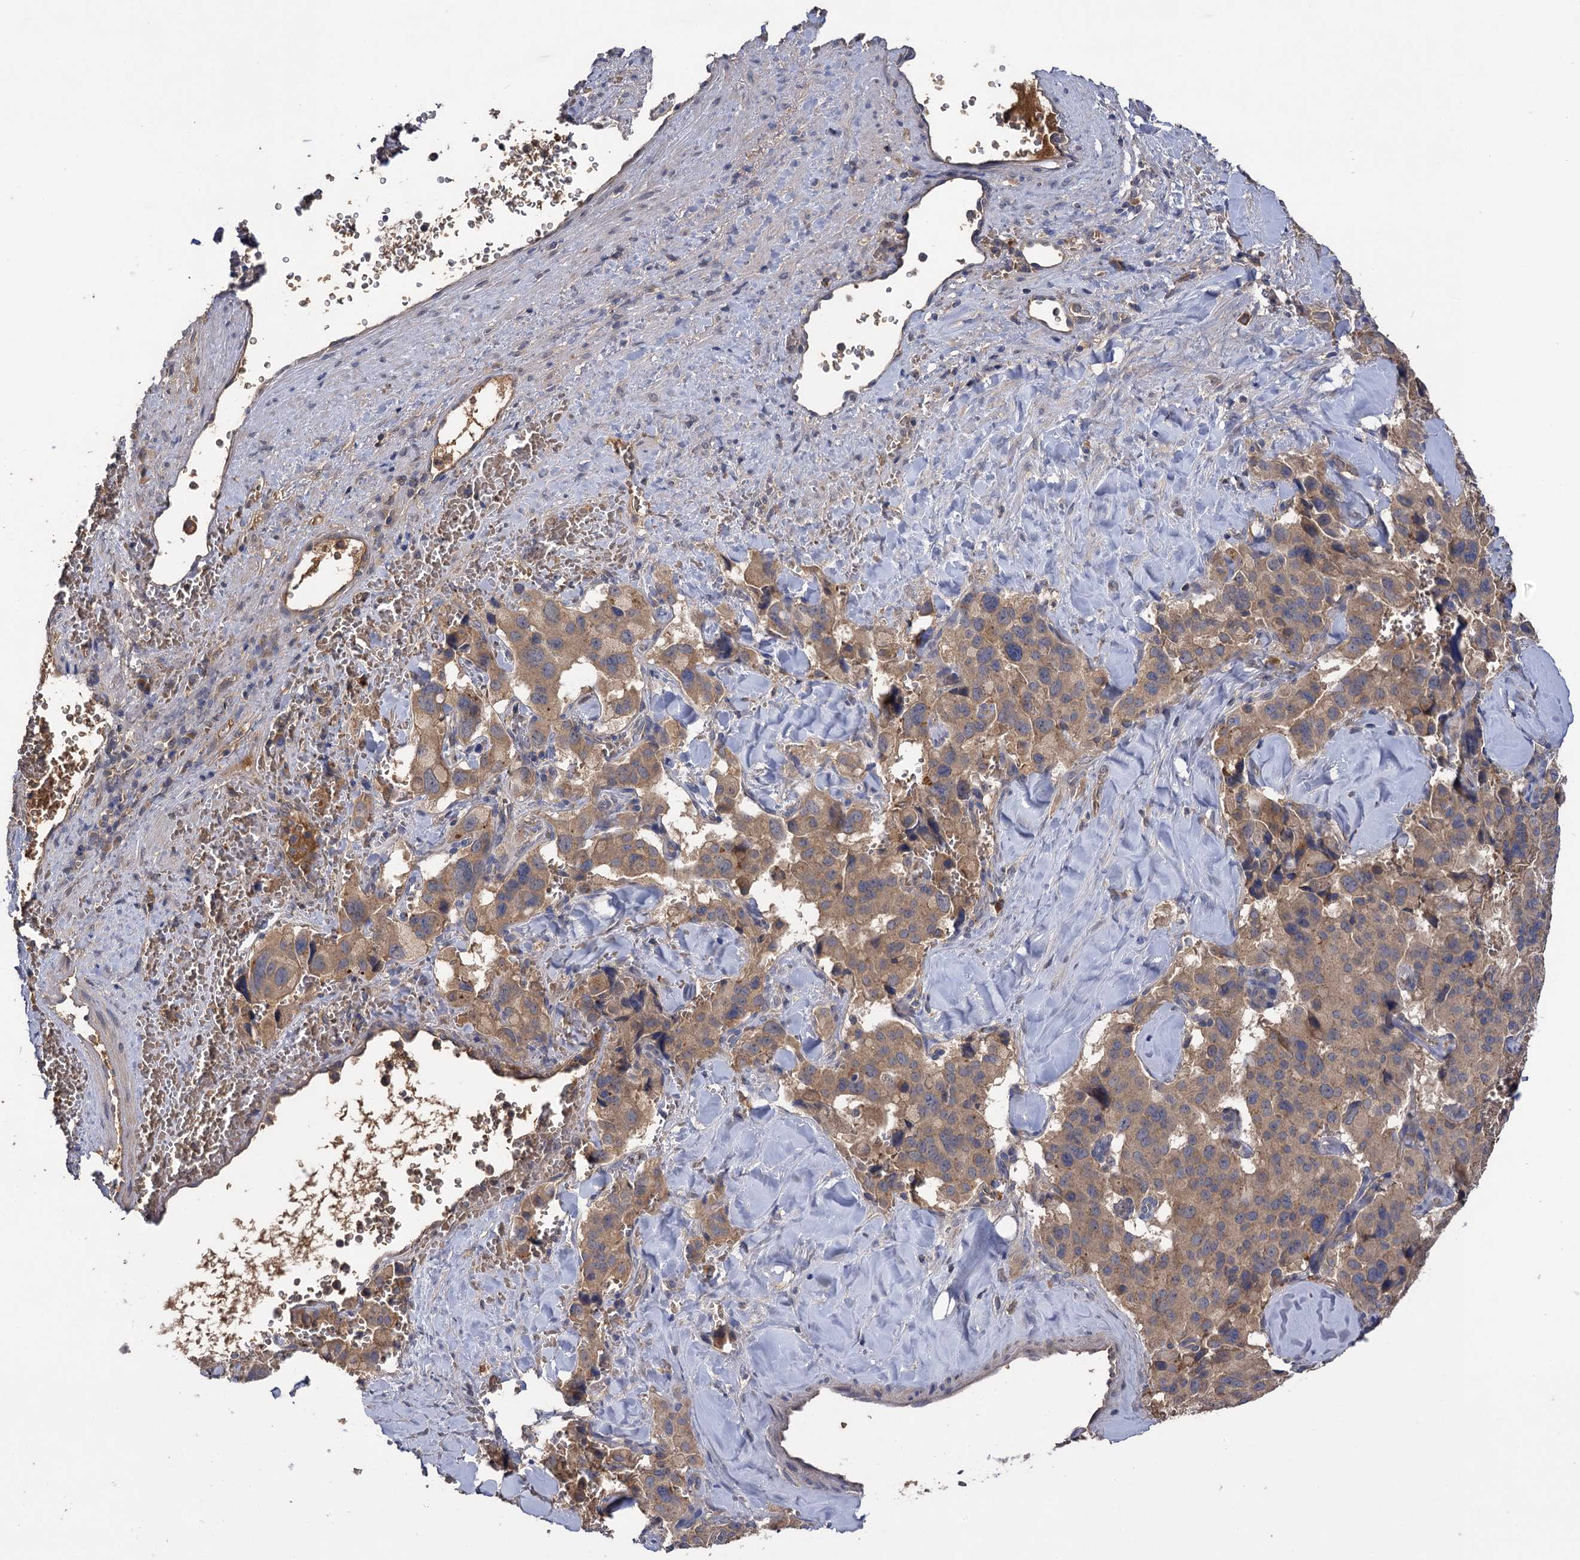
{"staining": {"intensity": "weak", "quantity": ">75%", "location": "cytoplasmic/membranous"}, "tissue": "pancreatic cancer", "cell_type": "Tumor cells", "image_type": "cancer", "snomed": [{"axis": "morphology", "description": "Adenocarcinoma, NOS"}, {"axis": "topography", "description": "Pancreas"}], "caption": "A low amount of weak cytoplasmic/membranous staining is identified in approximately >75% of tumor cells in pancreatic adenocarcinoma tissue. (brown staining indicates protein expression, while blue staining denotes nuclei).", "gene": "USP50", "patient": {"sex": "male", "age": 65}}